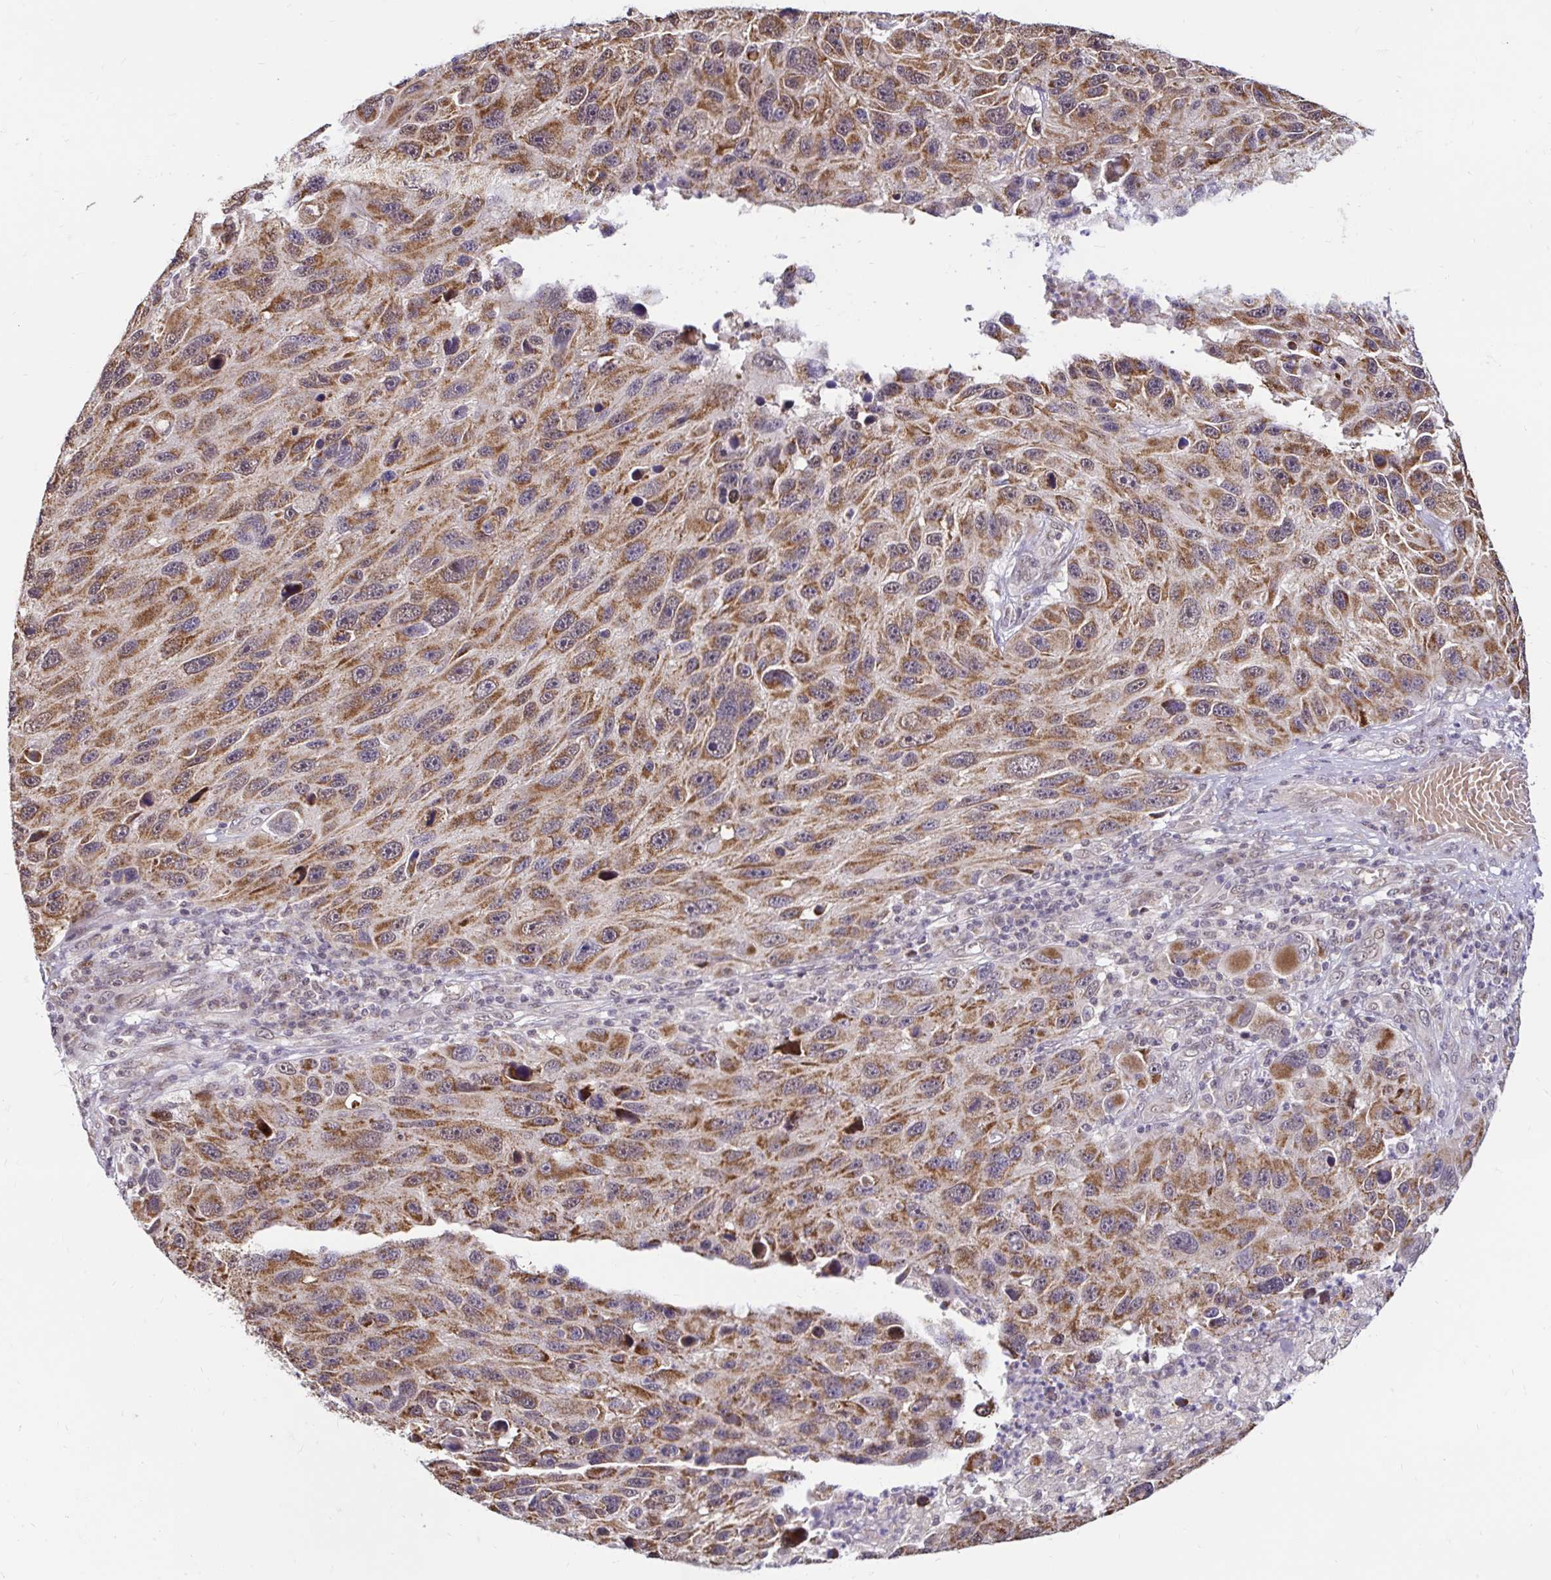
{"staining": {"intensity": "moderate", "quantity": ">75%", "location": "cytoplasmic/membranous"}, "tissue": "melanoma", "cell_type": "Tumor cells", "image_type": "cancer", "snomed": [{"axis": "morphology", "description": "Malignant melanoma, NOS"}, {"axis": "topography", "description": "Skin"}], "caption": "Brown immunohistochemical staining in human melanoma exhibits moderate cytoplasmic/membranous positivity in approximately >75% of tumor cells. (Stains: DAB in brown, nuclei in blue, Microscopy: brightfield microscopy at high magnification).", "gene": "TIMM50", "patient": {"sex": "male", "age": 53}}